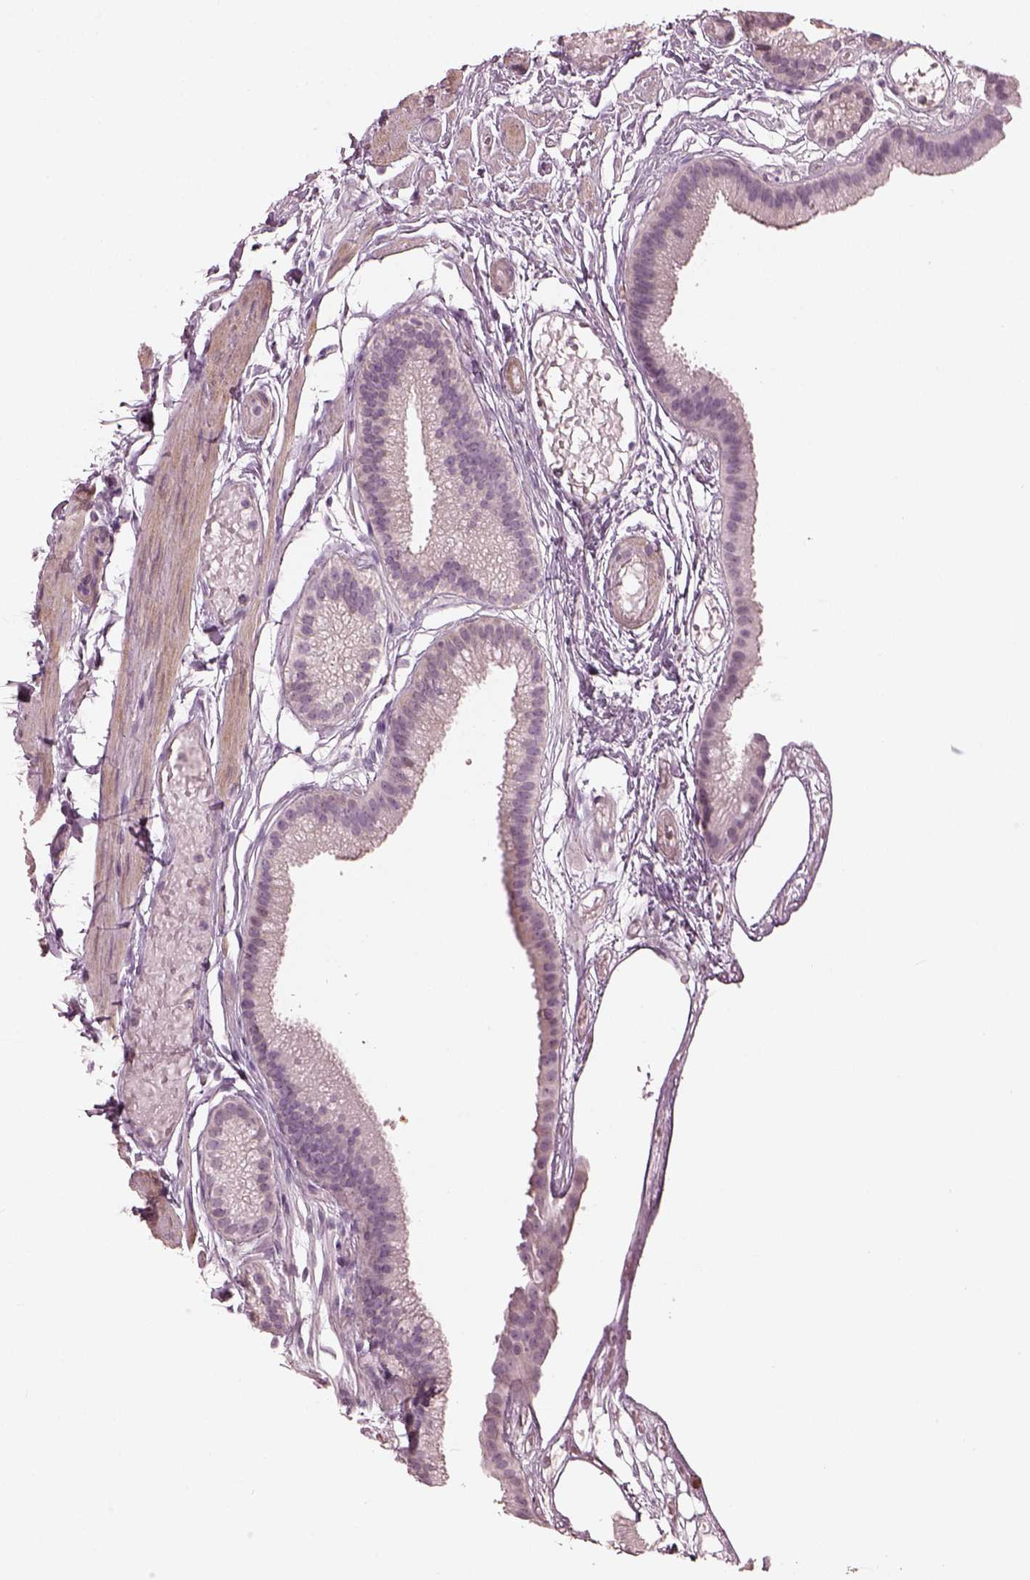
{"staining": {"intensity": "negative", "quantity": "none", "location": "none"}, "tissue": "gallbladder", "cell_type": "Glandular cells", "image_type": "normal", "snomed": [{"axis": "morphology", "description": "Normal tissue, NOS"}, {"axis": "topography", "description": "Gallbladder"}], "caption": "DAB immunohistochemical staining of normal human gallbladder displays no significant staining in glandular cells. (DAB IHC with hematoxylin counter stain).", "gene": "OPTC", "patient": {"sex": "female", "age": 45}}